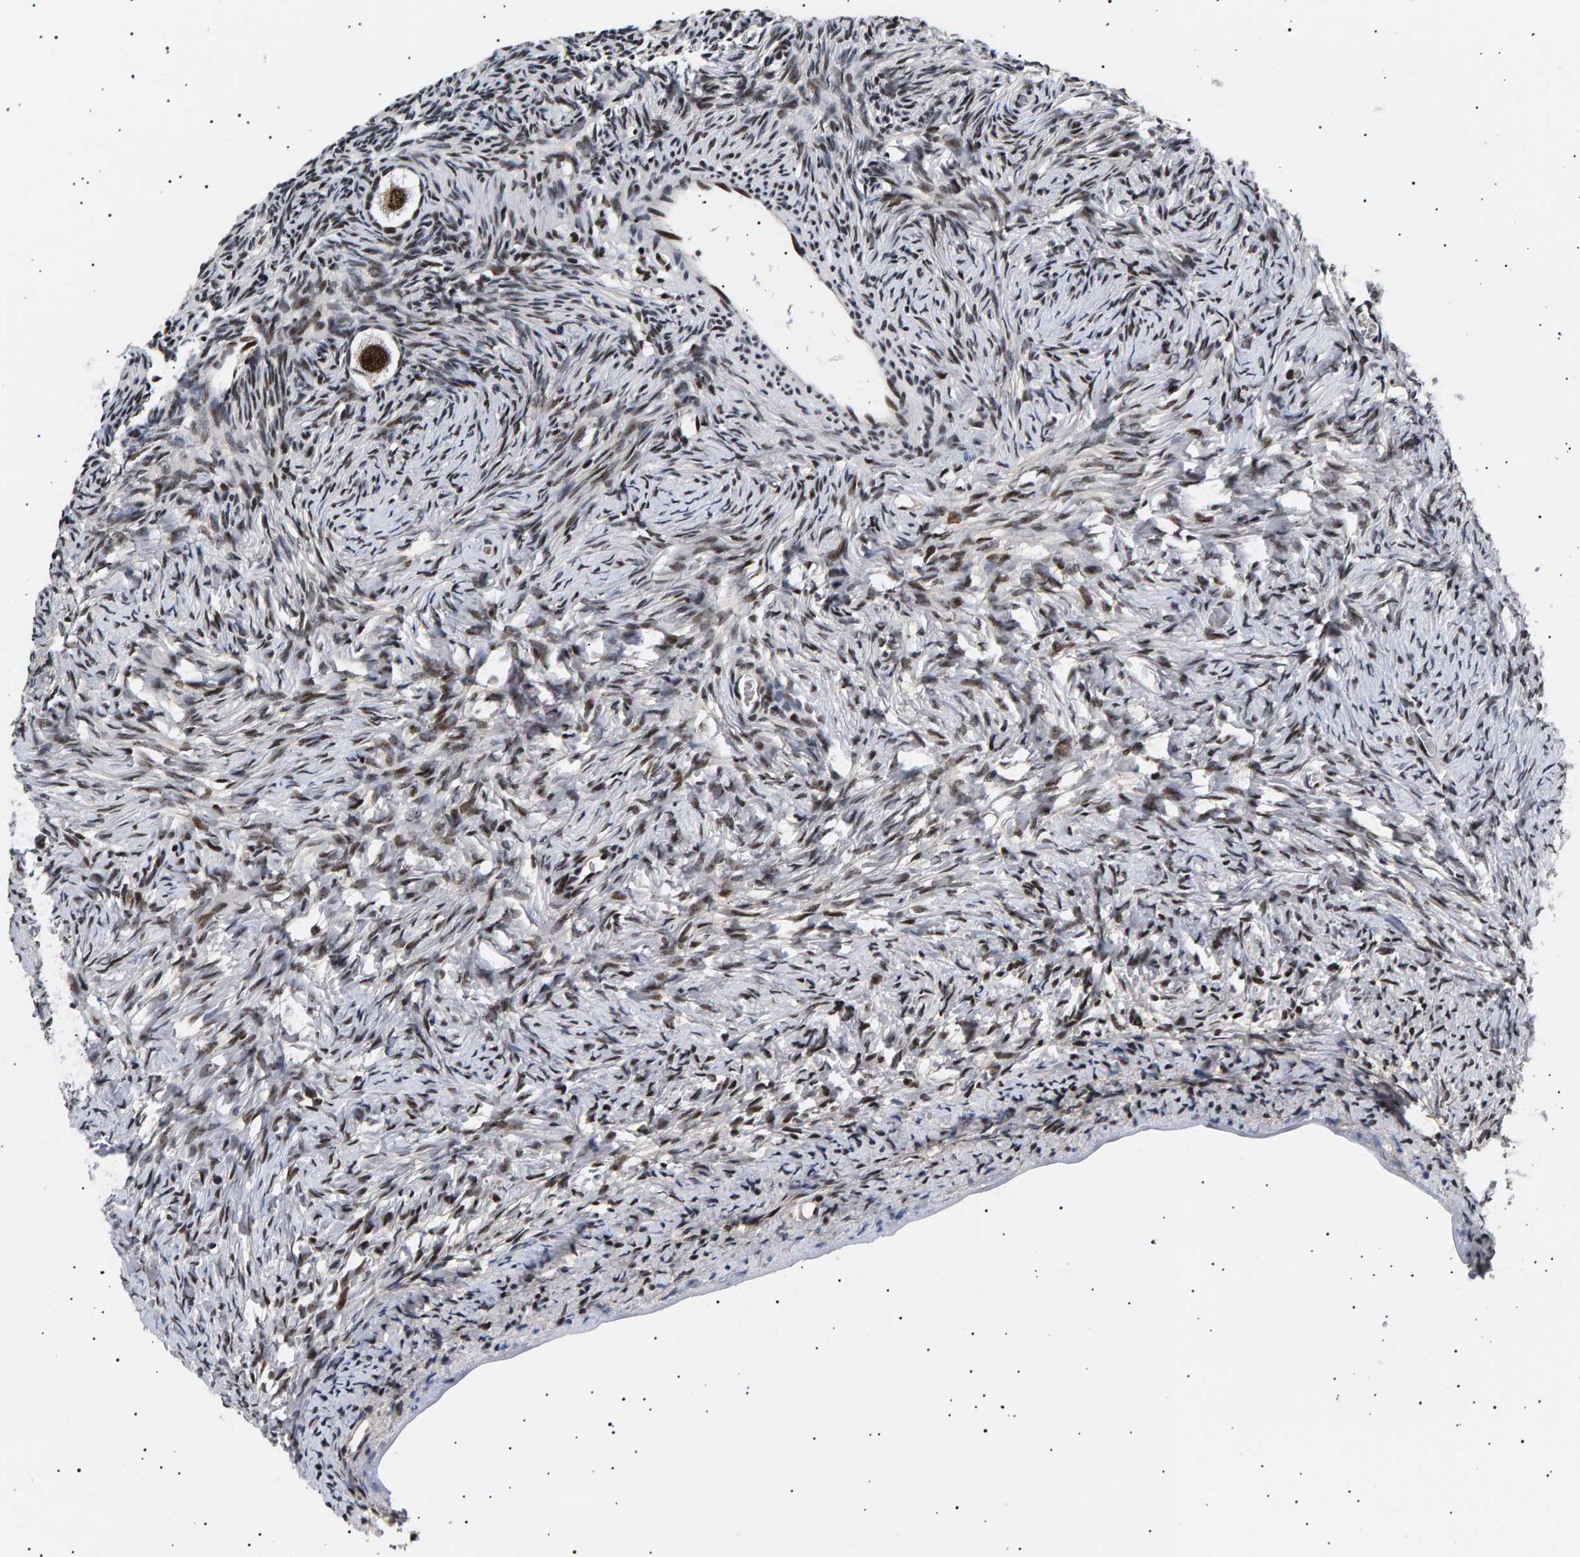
{"staining": {"intensity": "strong", "quantity": ">75%", "location": "nuclear"}, "tissue": "ovary", "cell_type": "Follicle cells", "image_type": "normal", "snomed": [{"axis": "morphology", "description": "Normal tissue, NOS"}, {"axis": "topography", "description": "Ovary"}], "caption": "An image of ovary stained for a protein exhibits strong nuclear brown staining in follicle cells. Nuclei are stained in blue.", "gene": "ANKRD40", "patient": {"sex": "female", "age": 27}}